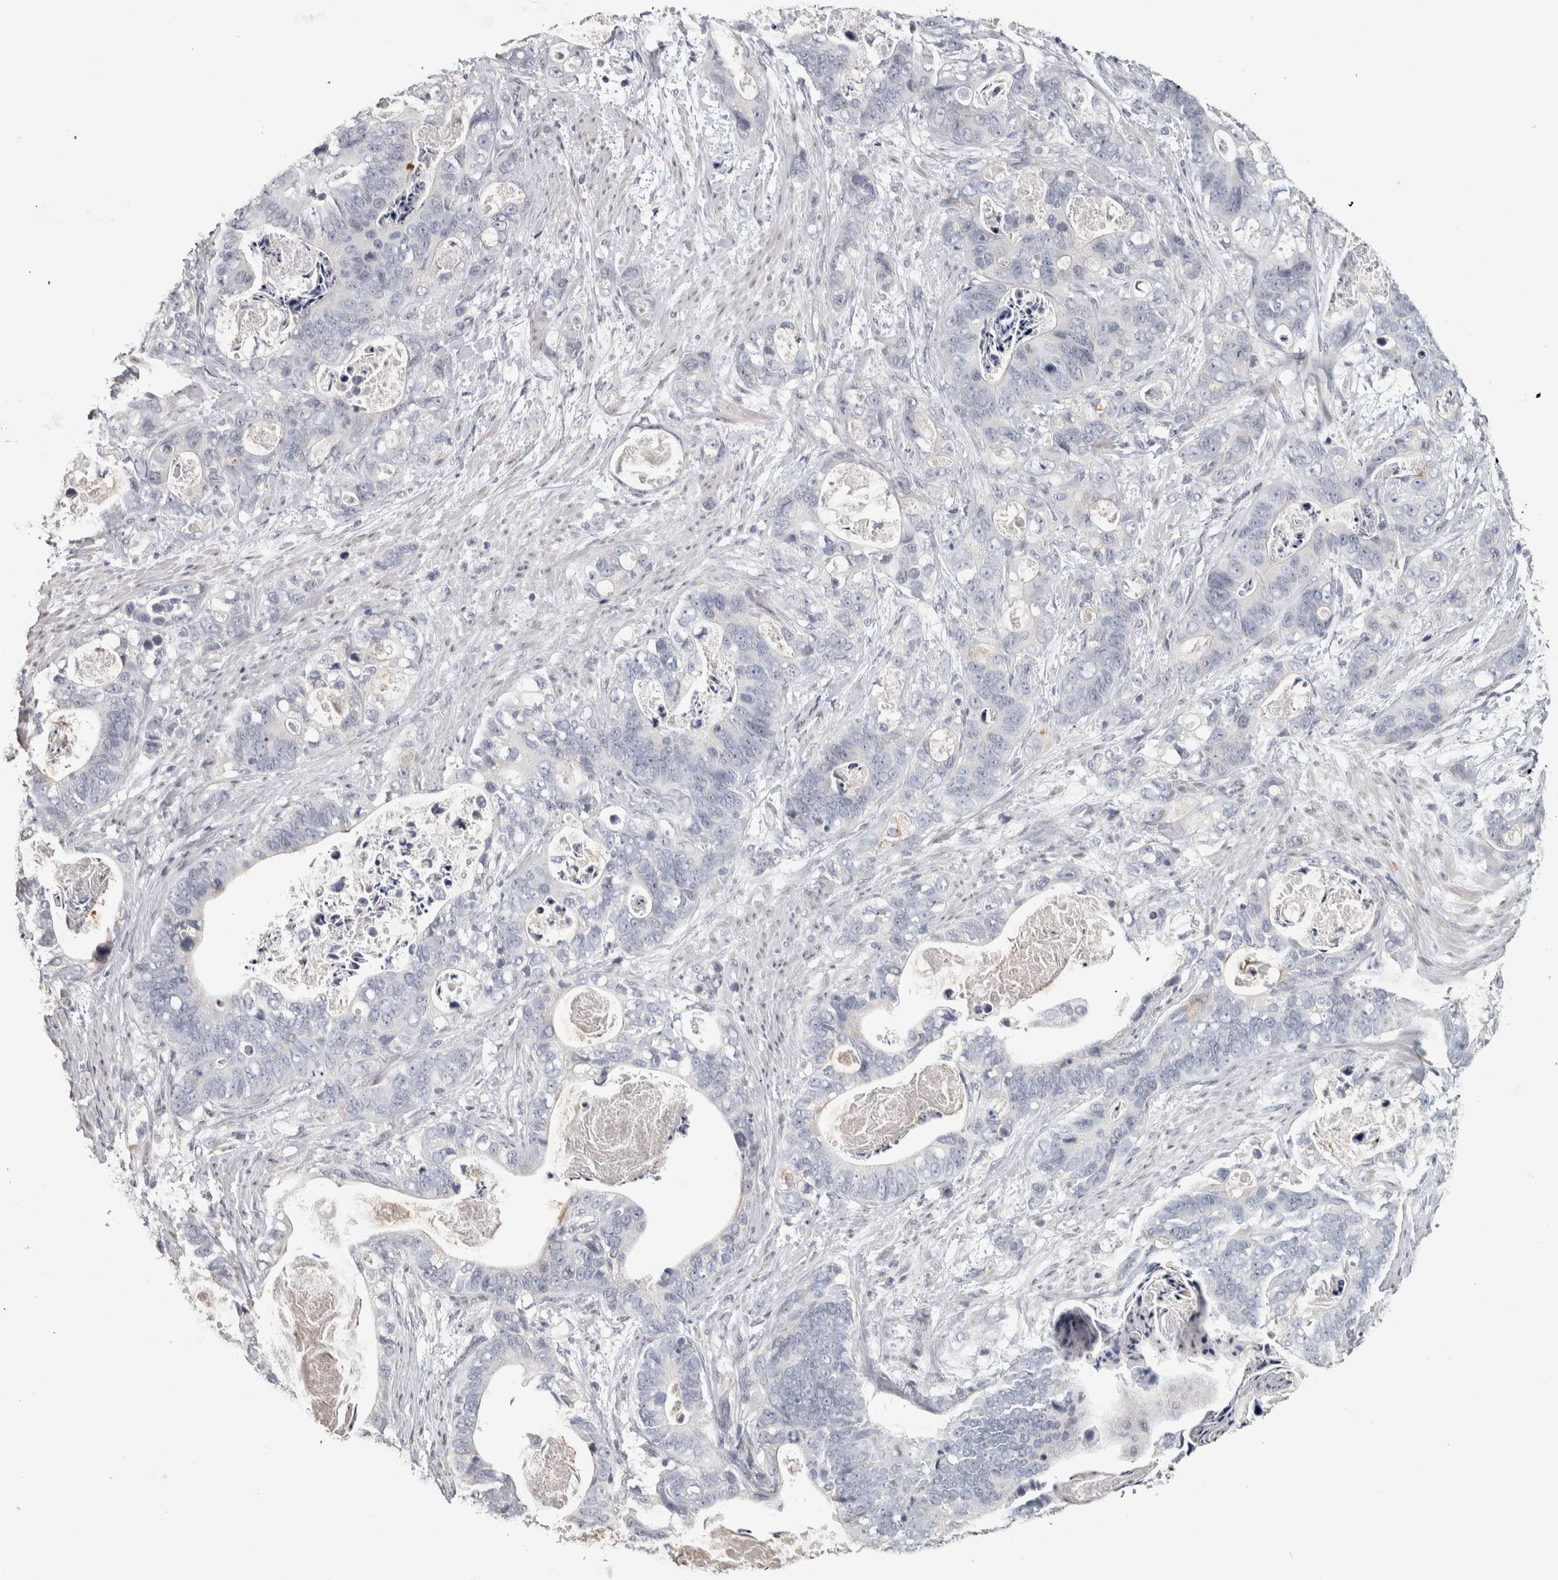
{"staining": {"intensity": "negative", "quantity": "none", "location": "none"}, "tissue": "stomach cancer", "cell_type": "Tumor cells", "image_type": "cancer", "snomed": [{"axis": "morphology", "description": "Normal tissue, NOS"}, {"axis": "morphology", "description": "Adenocarcinoma, NOS"}, {"axis": "topography", "description": "Stomach"}], "caption": "The IHC micrograph has no significant expression in tumor cells of stomach cancer (adenocarcinoma) tissue.", "gene": "NECAB1", "patient": {"sex": "female", "age": 89}}